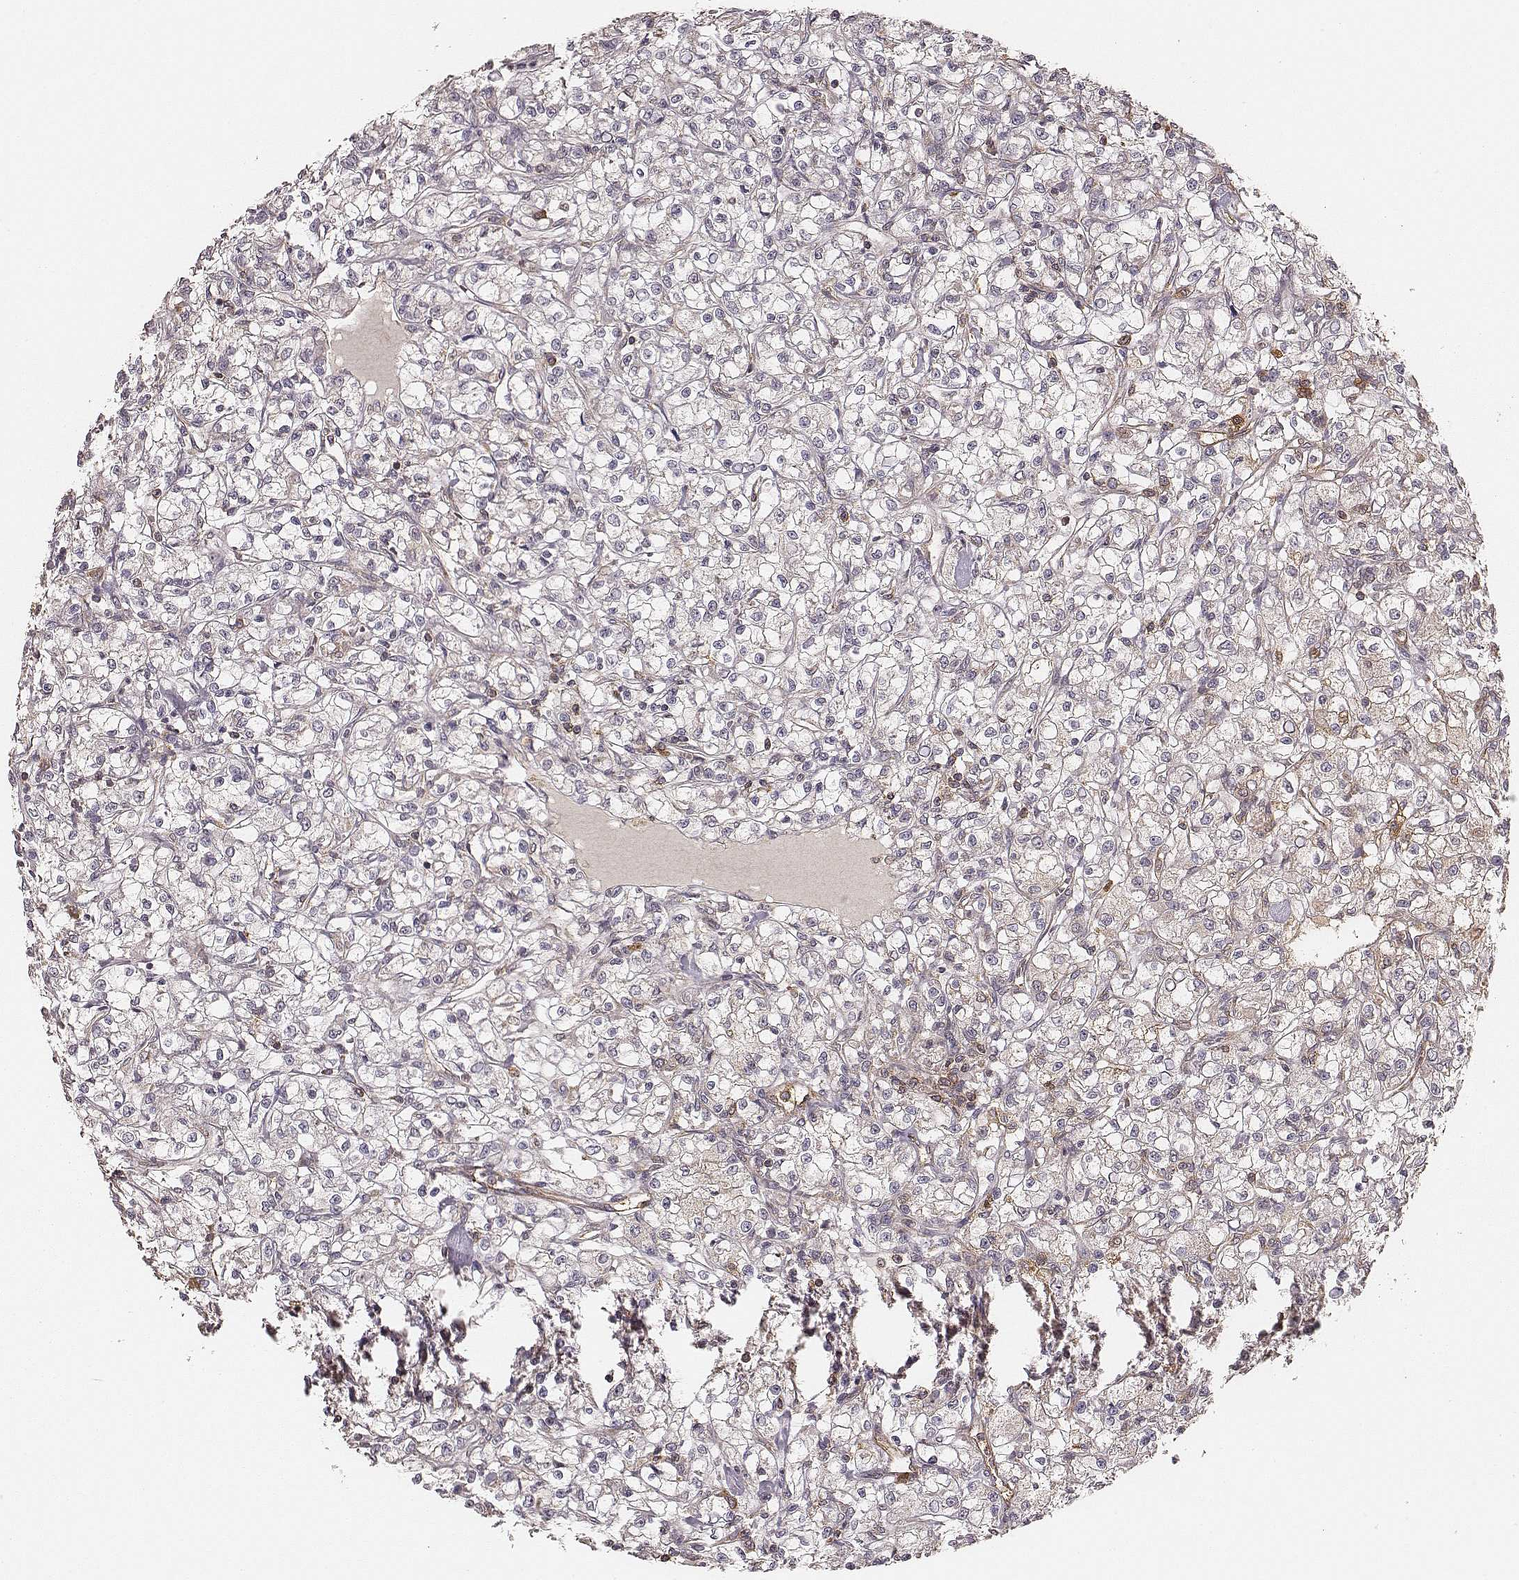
{"staining": {"intensity": "moderate", "quantity": "25%-75%", "location": "cytoplasmic/membranous"}, "tissue": "renal cancer", "cell_type": "Tumor cells", "image_type": "cancer", "snomed": [{"axis": "morphology", "description": "Adenocarcinoma, NOS"}, {"axis": "topography", "description": "Kidney"}], "caption": "Immunohistochemical staining of renal cancer exhibits medium levels of moderate cytoplasmic/membranous staining in approximately 25%-75% of tumor cells.", "gene": "CARS1", "patient": {"sex": "female", "age": 59}}